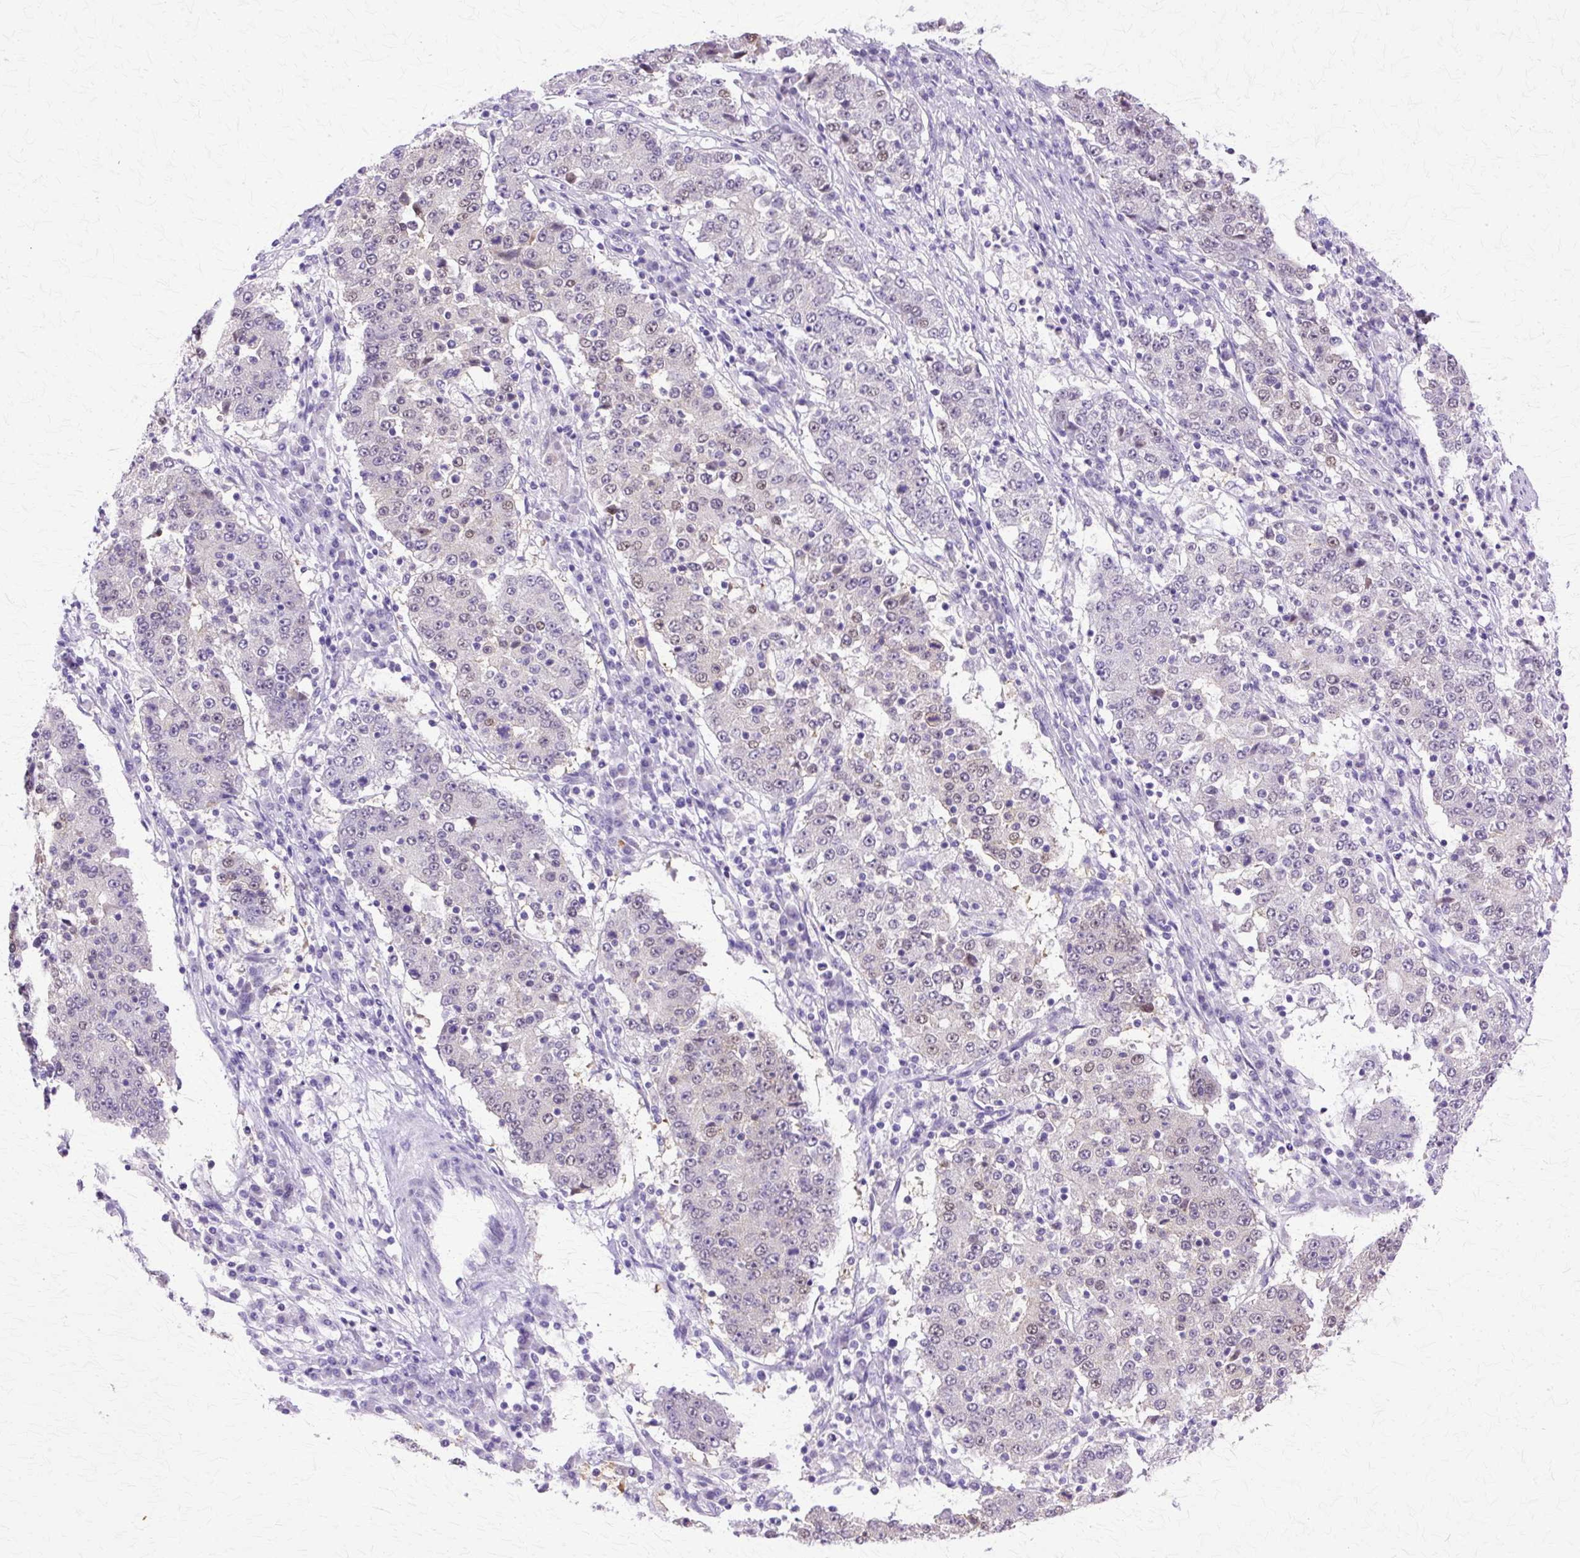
{"staining": {"intensity": "moderate", "quantity": "<25%", "location": "nuclear"}, "tissue": "stomach cancer", "cell_type": "Tumor cells", "image_type": "cancer", "snomed": [{"axis": "morphology", "description": "Adenocarcinoma, NOS"}, {"axis": "topography", "description": "Stomach"}], "caption": "Brown immunohistochemical staining in human stomach cancer (adenocarcinoma) shows moderate nuclear staining in about <25% of tumor cells.", "gene": "HSPA8", "patient": {"sex": "male", "age": 59}}